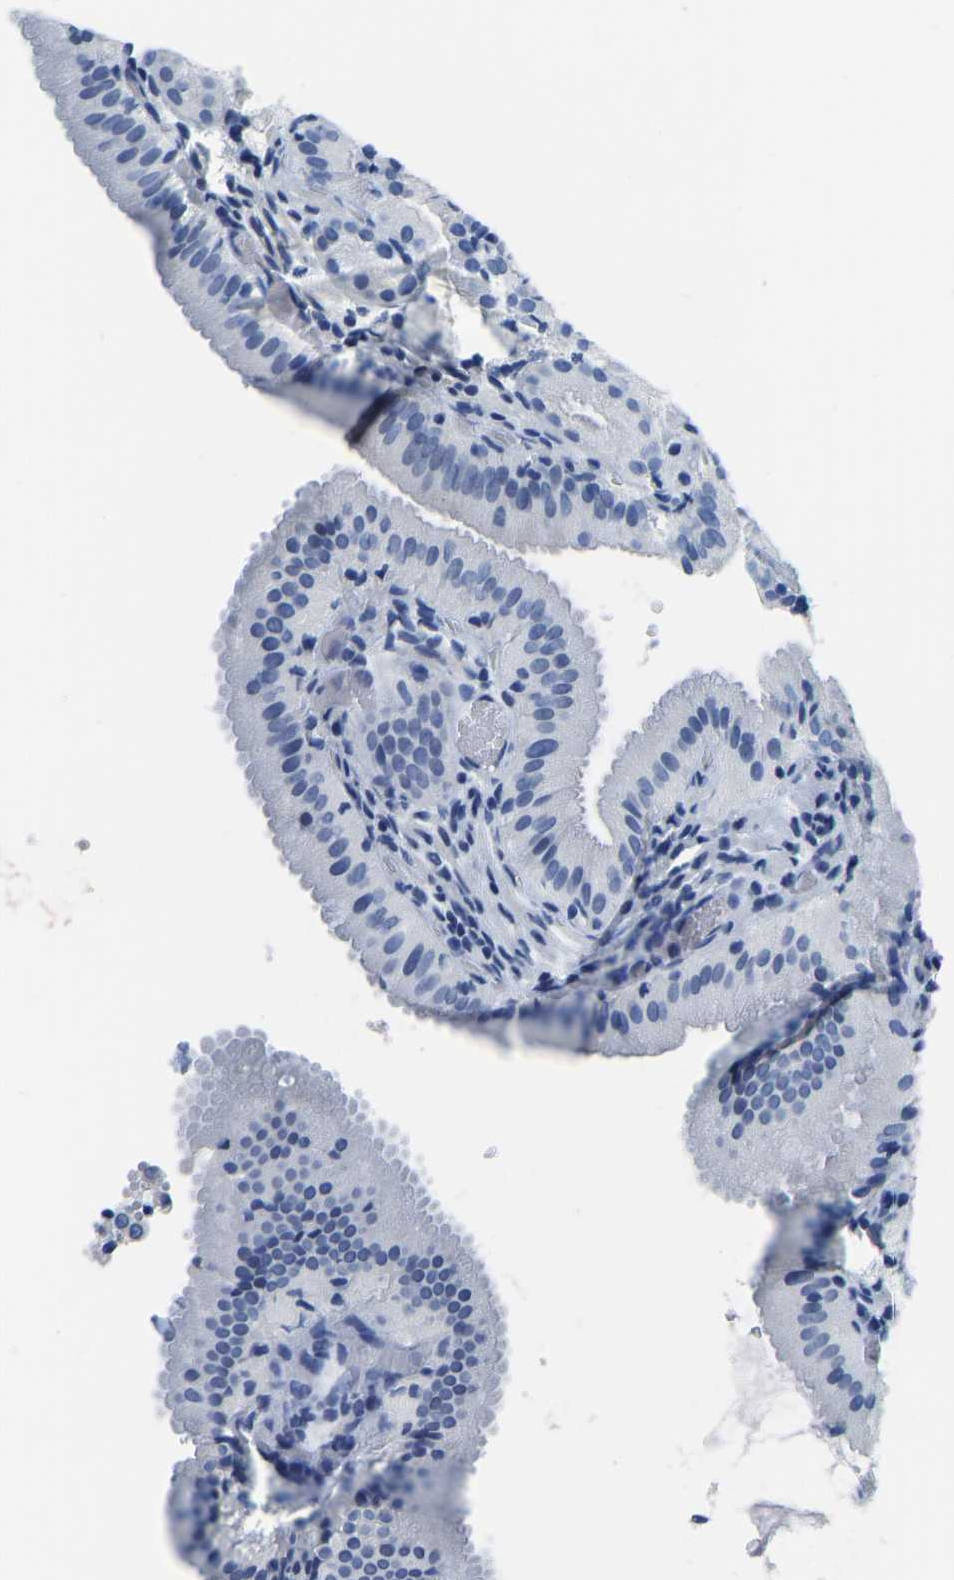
{"staining": {"intensity": "negative", "quantity": "none", "location": "none"}, "tissue": "gallbladder", "cell_type": "Glandular cells", "image_type": "normal", "snomed": [{"axis": "morphology", "description": "Normal tissue, NOS"}, {"axis": "topography", "description": "Gallbladder"}], "caption": "Immunohistochemical staining of benign gallbladder displays no significant positivity in glandular cells.", "gene": "SERPINB3", "patient": {"sex": "male", "age": 54}}